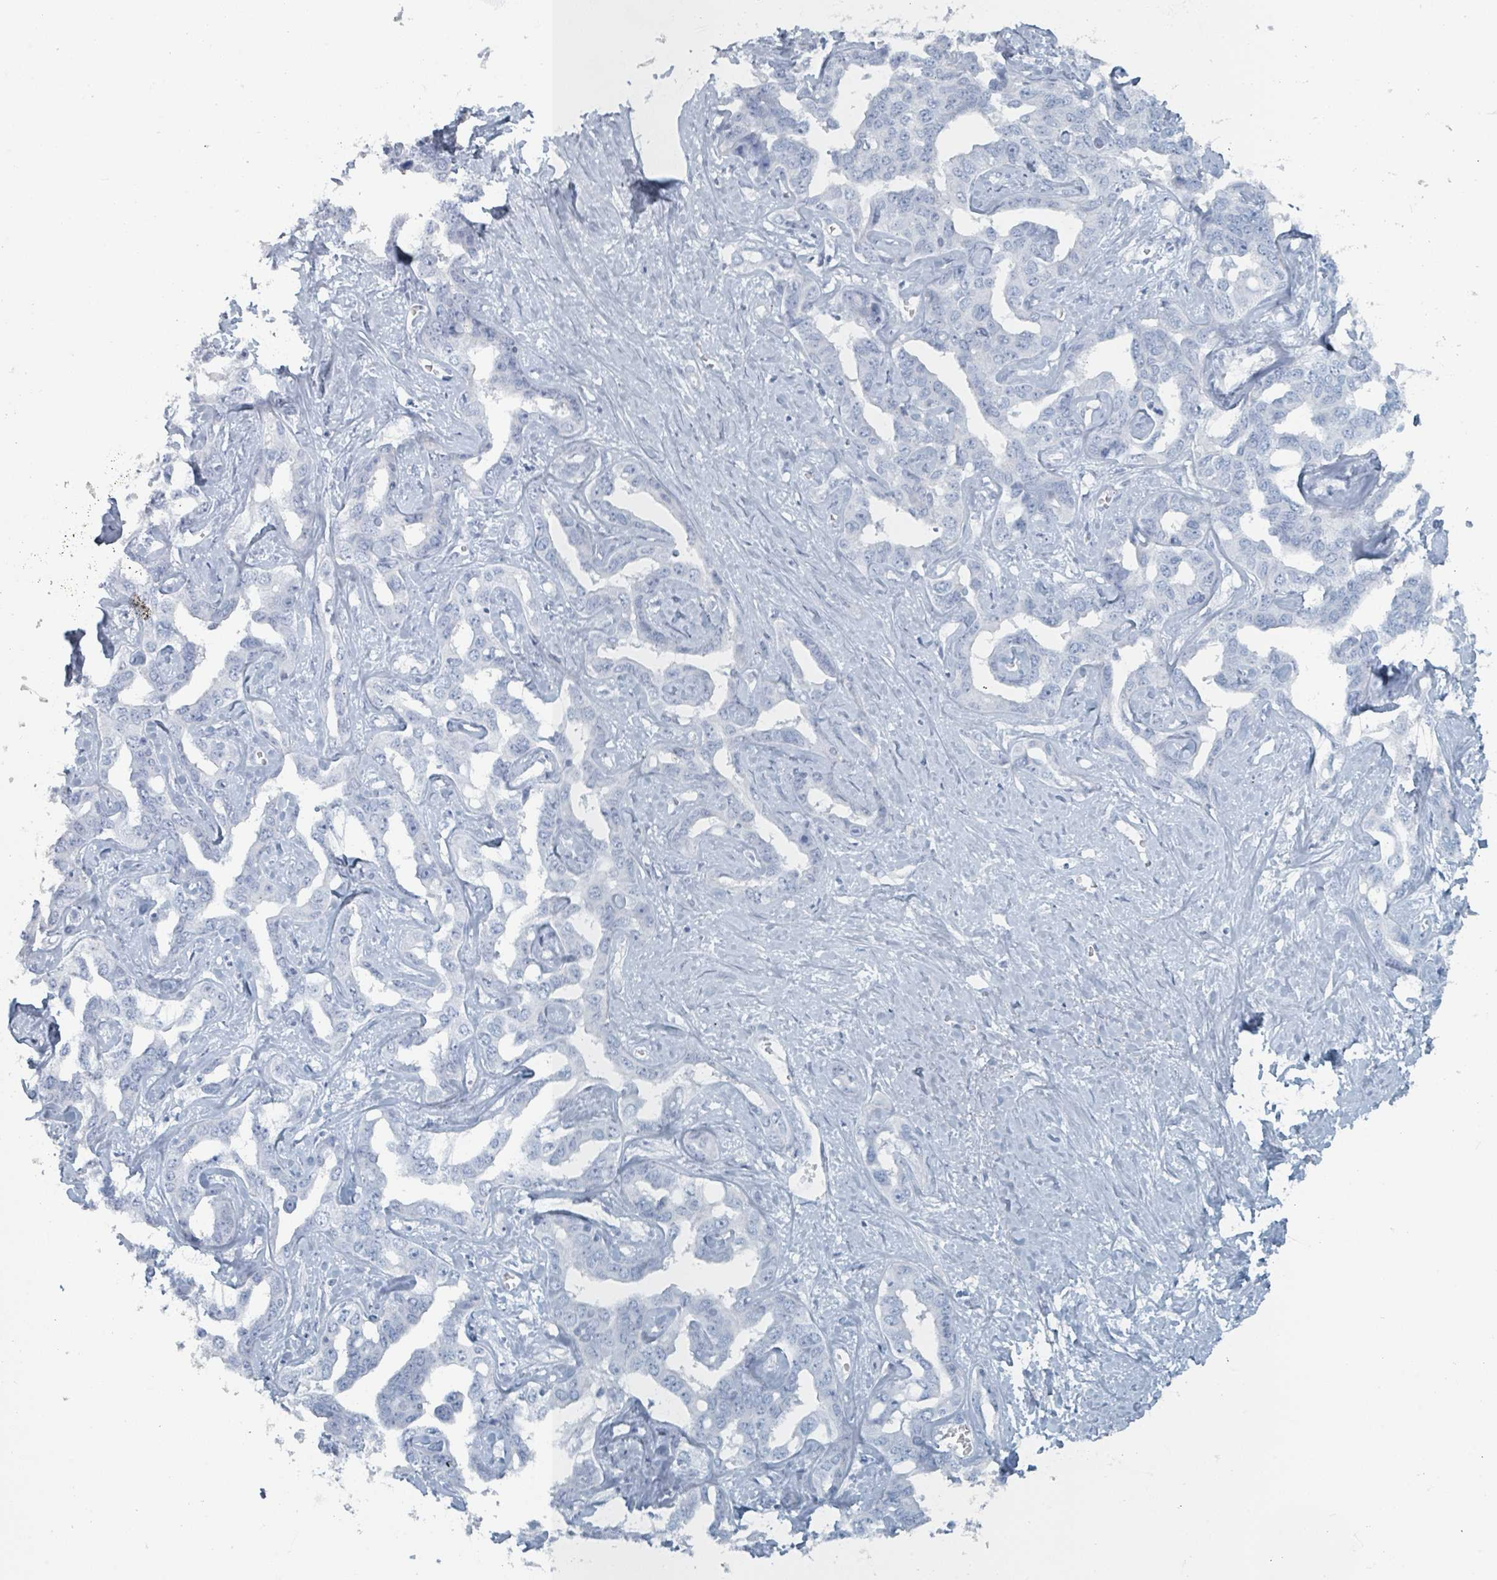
{"staining": {"intensity": "negative", "quantity": "none", "location": "none"}, "tissue": "liver cancer", "cell_type": "Tumor cells", "image_type": "cancer", "snomed": [{"axis": "morphology", "description": "Cholangiocarcinoma"}, {"axis": "topography", "description": "Liver"}], "caption": "Liver cancer (cholangiocarcinoma) was stained to show a protein in brown. There is no significant staining in tumor cells. (Immunohistochemistry (ihc), brightfield microscopy, high magnification).", "gene": "HEATR5A", "patient": {"sex": "male", "age": 59}}